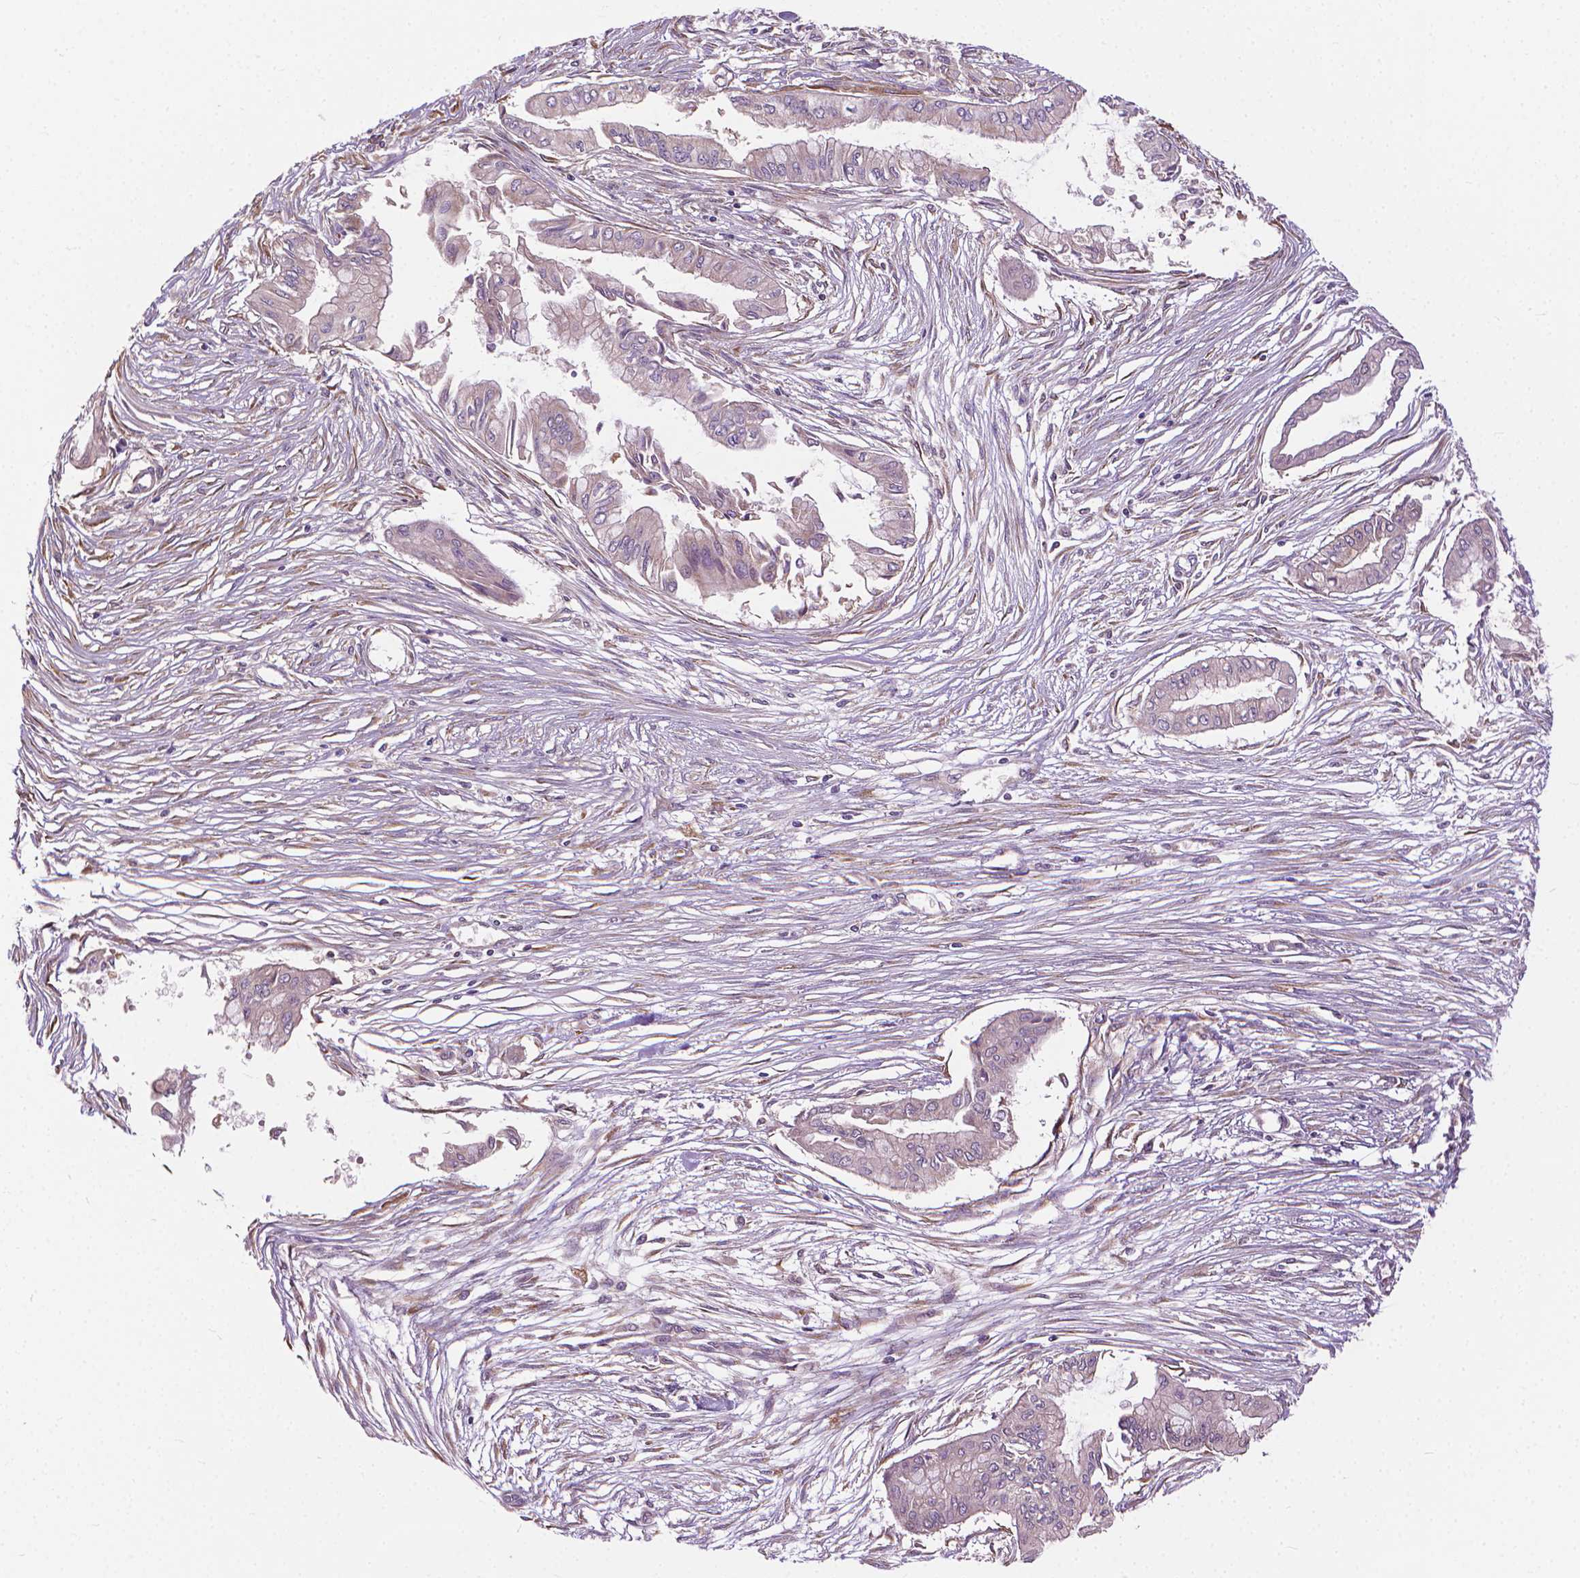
{"staining": {"intensity": "negative", "quantity": "none", "location": "none"}, "tissue": "pancreatic cancer", "cell_type": "Tumor cells", "image_type": "cancer", "snomed": [{"axis": "morphology", "description": "Adenocarcinoma, NOS"}, {"axis": "topography", "description": "Pancreas"}], "caption": "Pancreatic cancer (adenocarcinoma) was stained to show a protein in brown. There is no significant expression in tumor cells.", "gene": "NUDT1", "patient": {"sex": "female", "age": 68}}